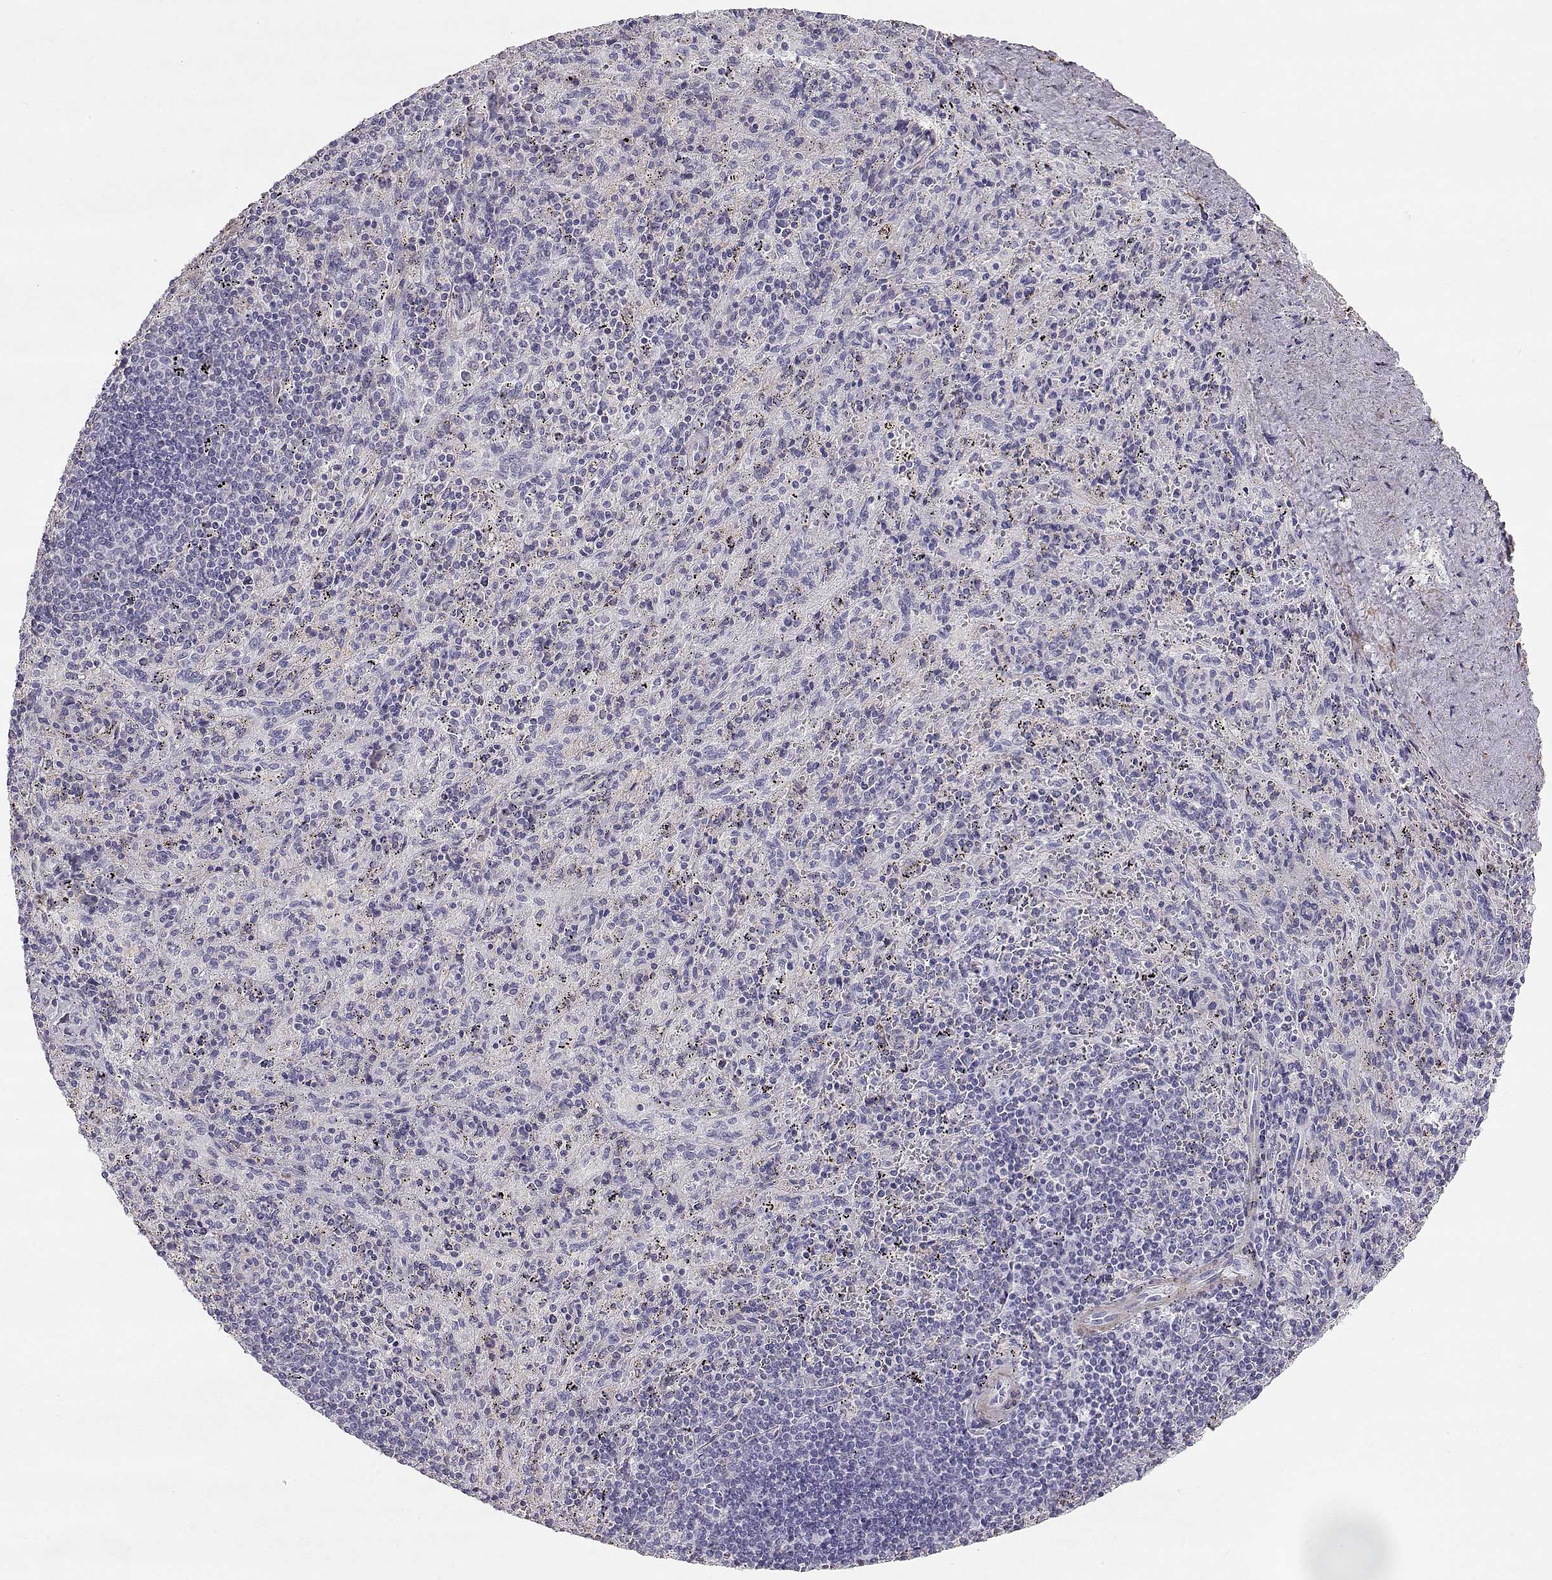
{"staining": {"intensity": "negative", "quantity": "none", "location": "none"}, "tissue": "spleen", "cell_type": "Cells in red pulp", "image_type": "normal", "snomed": [{"axis": "morphology", "description": "Normal tissue, NOS"}, {"axis": "topography", "description": "Spleen"}], "caption": "IHC histopathology image of benign human spleen stained for a protein (brown), which demonstrates no expression in cells in red pulp.", "gene": "SLITRK3", "patient": {"sex": "male", "age": 57}}